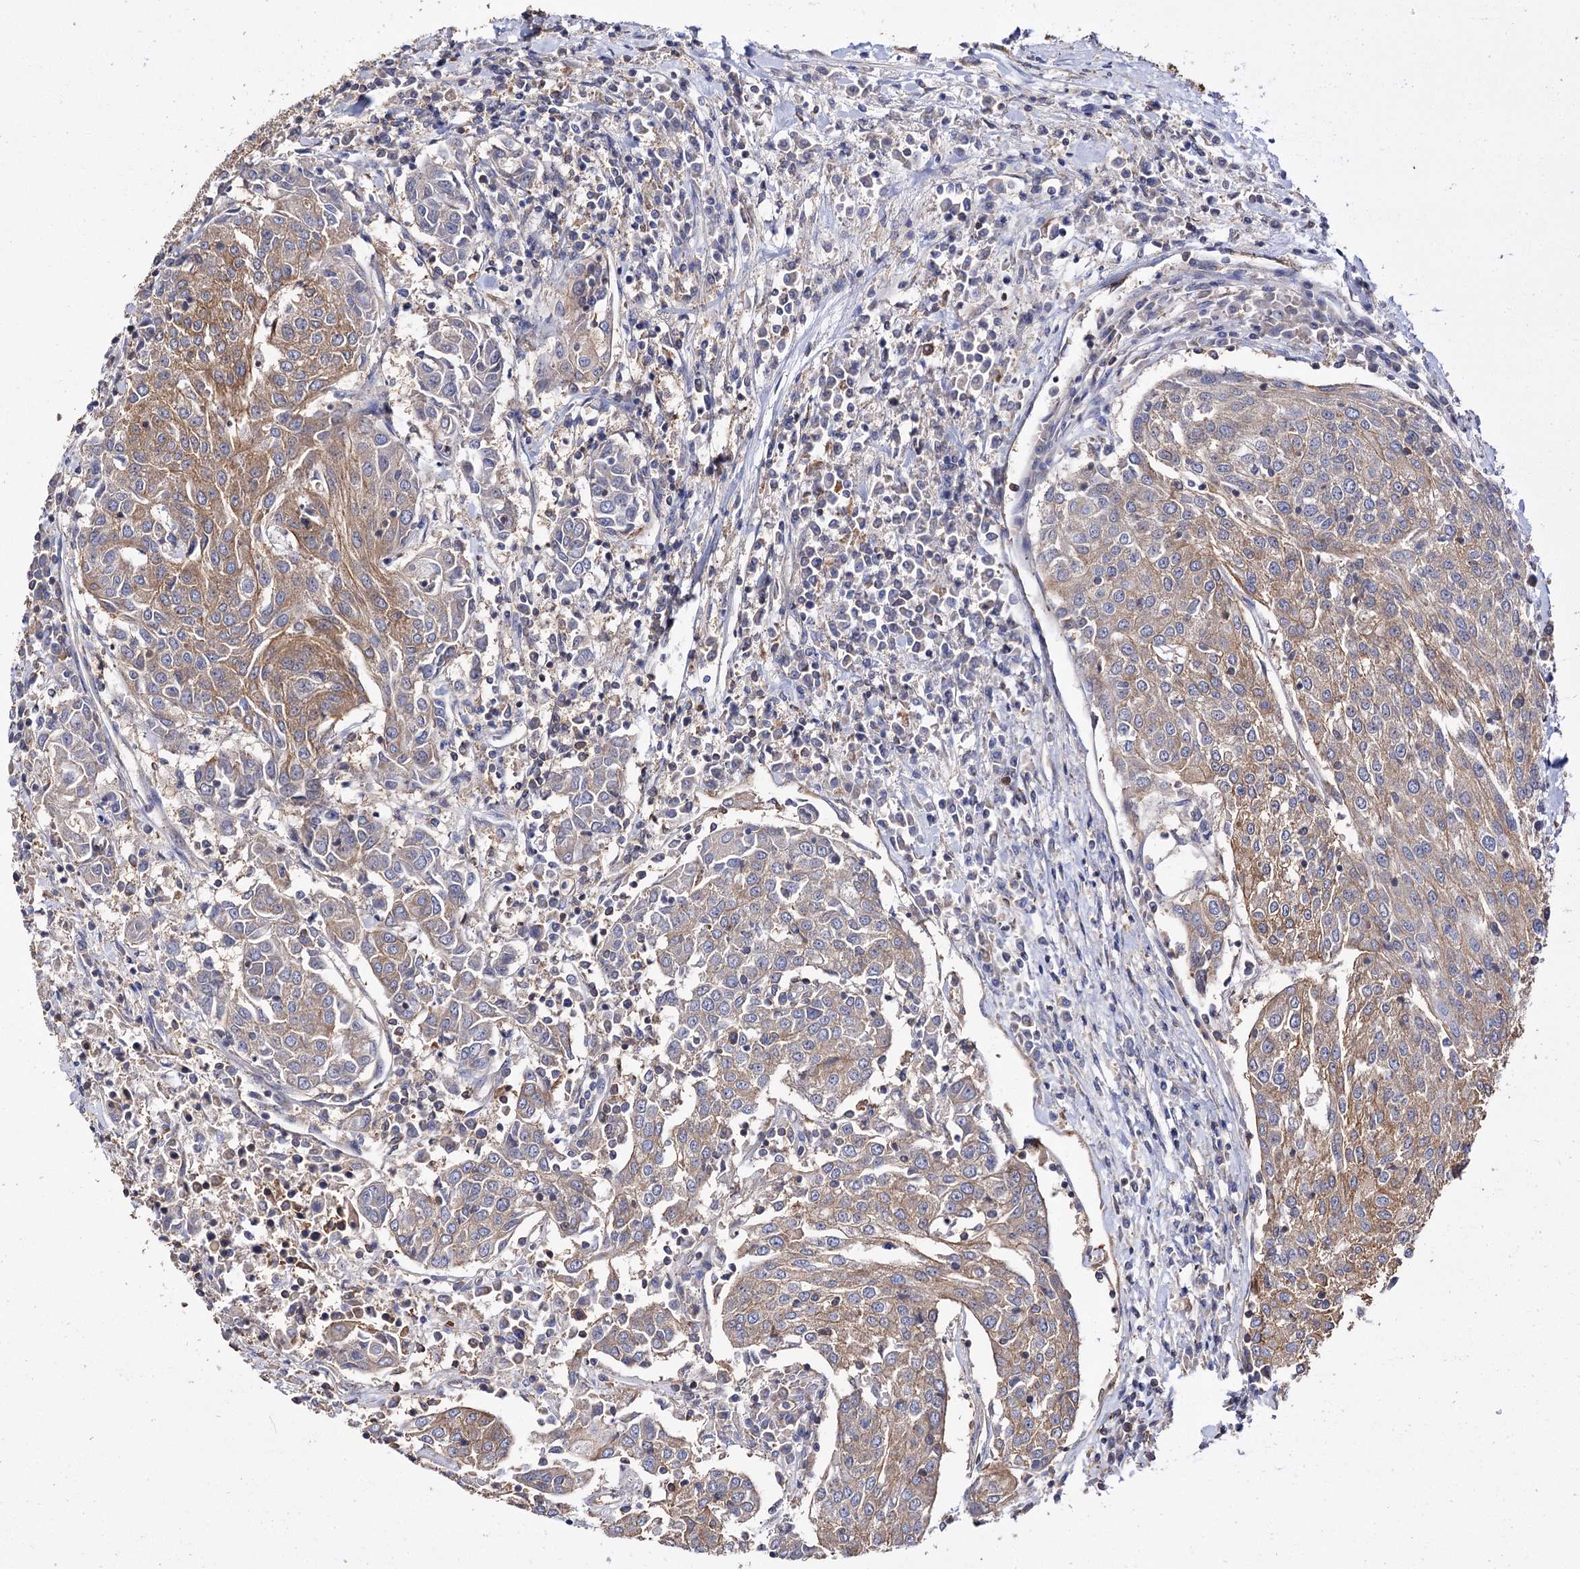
{"staining": {"intensity": "moderate", "quantity": "25%-75%", "location": "cytoplasmic/membranous"}, "tissue": "urothelial cancer", "cell_type": "Tumor cells", "image_type": "cancer", "snomed": [{"axis": "morphology", "description": "Urothelial carcinoma, High grade"}, {"axis": "topography", "description": "Urinary bladder"}], "caption": "An immunohistochemistry histopathology image of tumor tissue is shown. Protein staining in brown highlights moderate cytoplasmic/membranous positivity in urothelial cancer within tumor cells. The protein is shown in brown color, while the nuclei are stained blue.", "gene": "IDI1", "patient": {"sex": "female", "age": 85}}